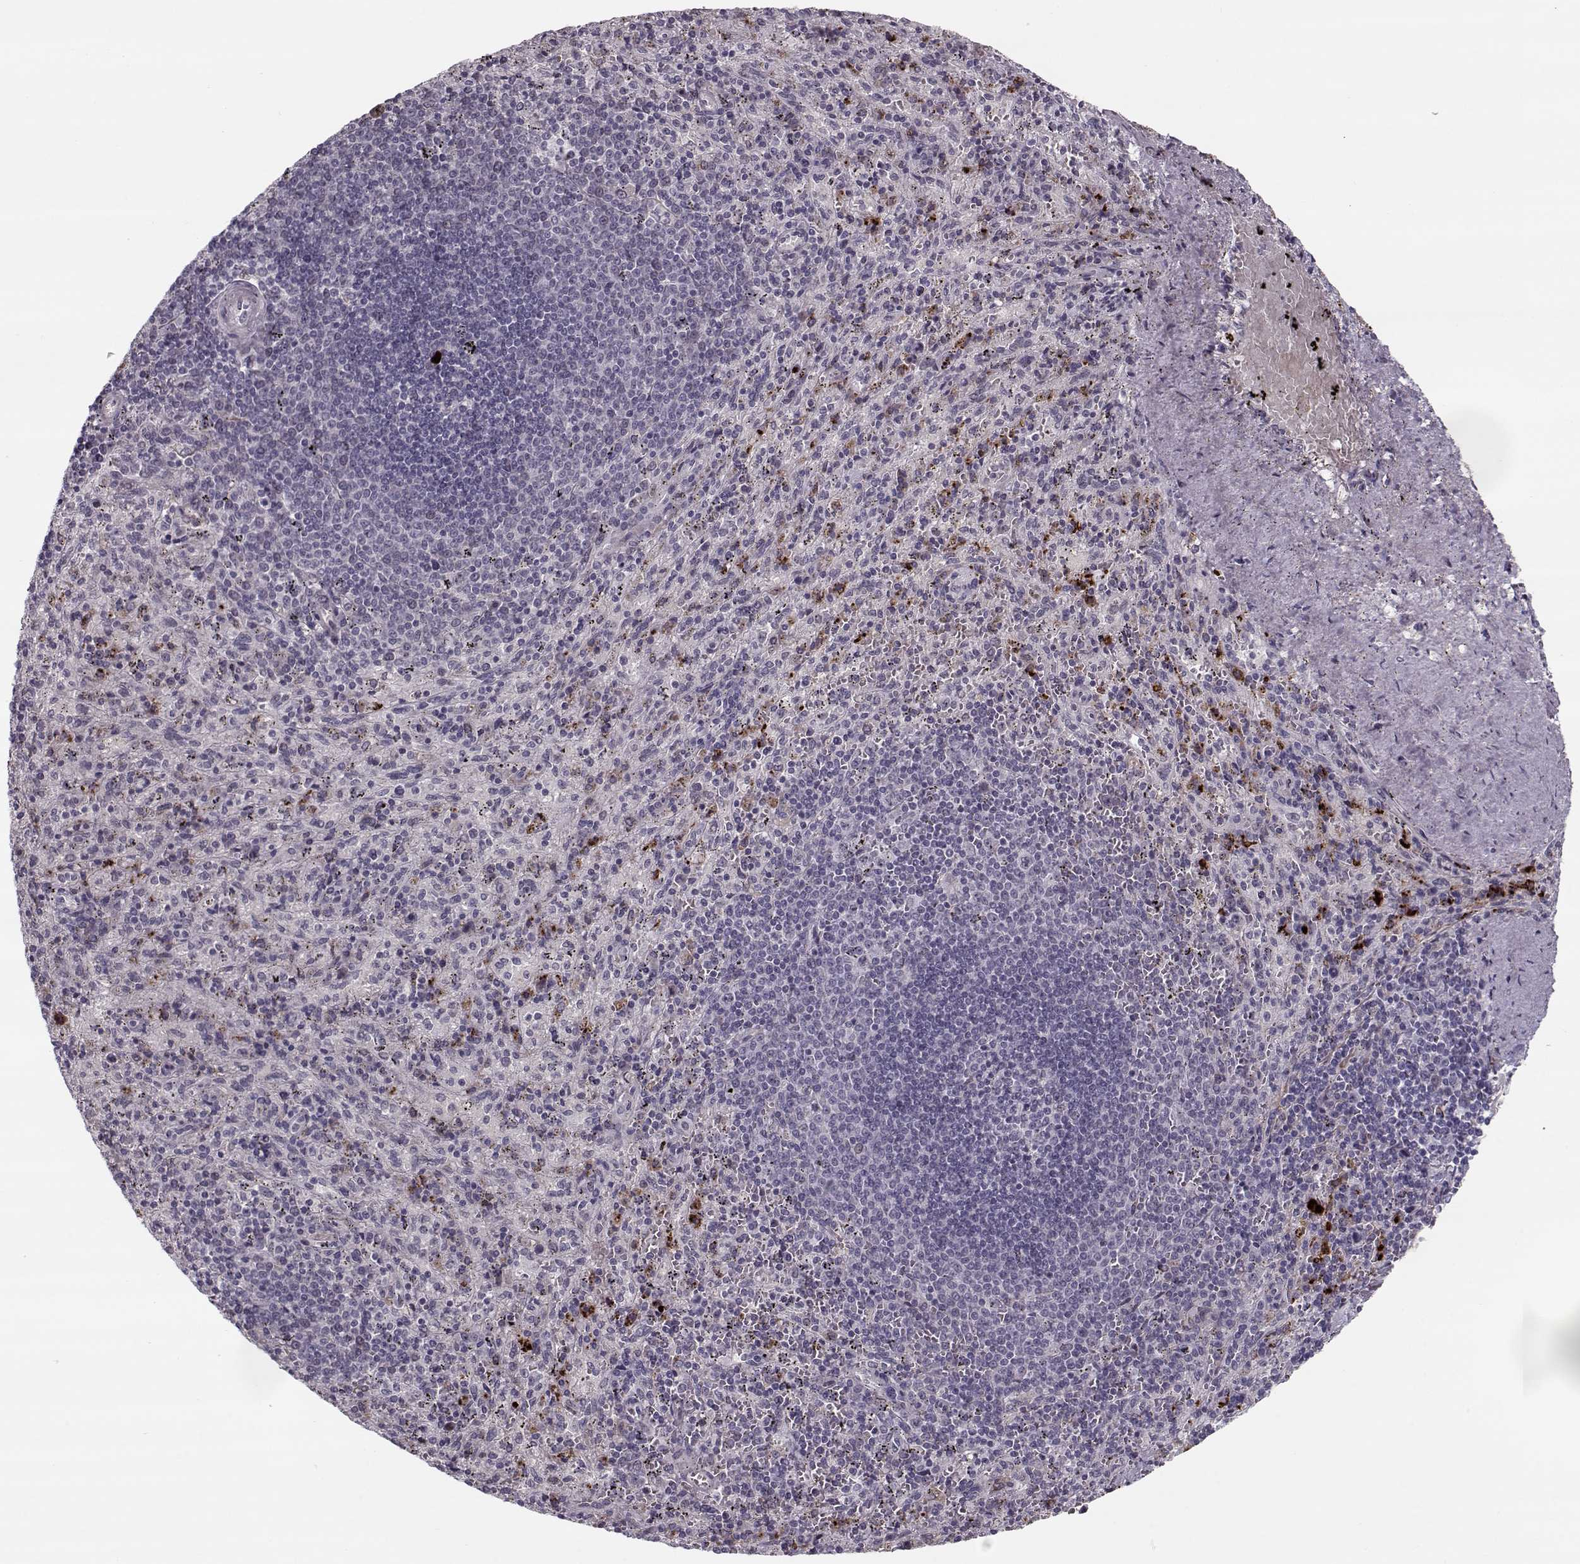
{"staining": {"intensity": "negative", "quantity": "none", "location": "none"}, "tissue": "spleen", "cell_type": "Cells in red pulp", "image_type": "normal", "snomed": [{"axis": "morphology", "description": "Normal tissue, NOS"}, {"axis": "topography", "description": "Spleen"}], "caption": "A high-resolution micrograph shows immunohistochemistry staining of unremarkable spleen, which displays no significant staining in cells in red pulp. Brightfield microscopy of immunohistochemistry stained with DAB (brown) and hematoxylin (blue), captured at high magnification.", "gene": "DNAI3", "patient": {"sex": "male", "age": 57}}